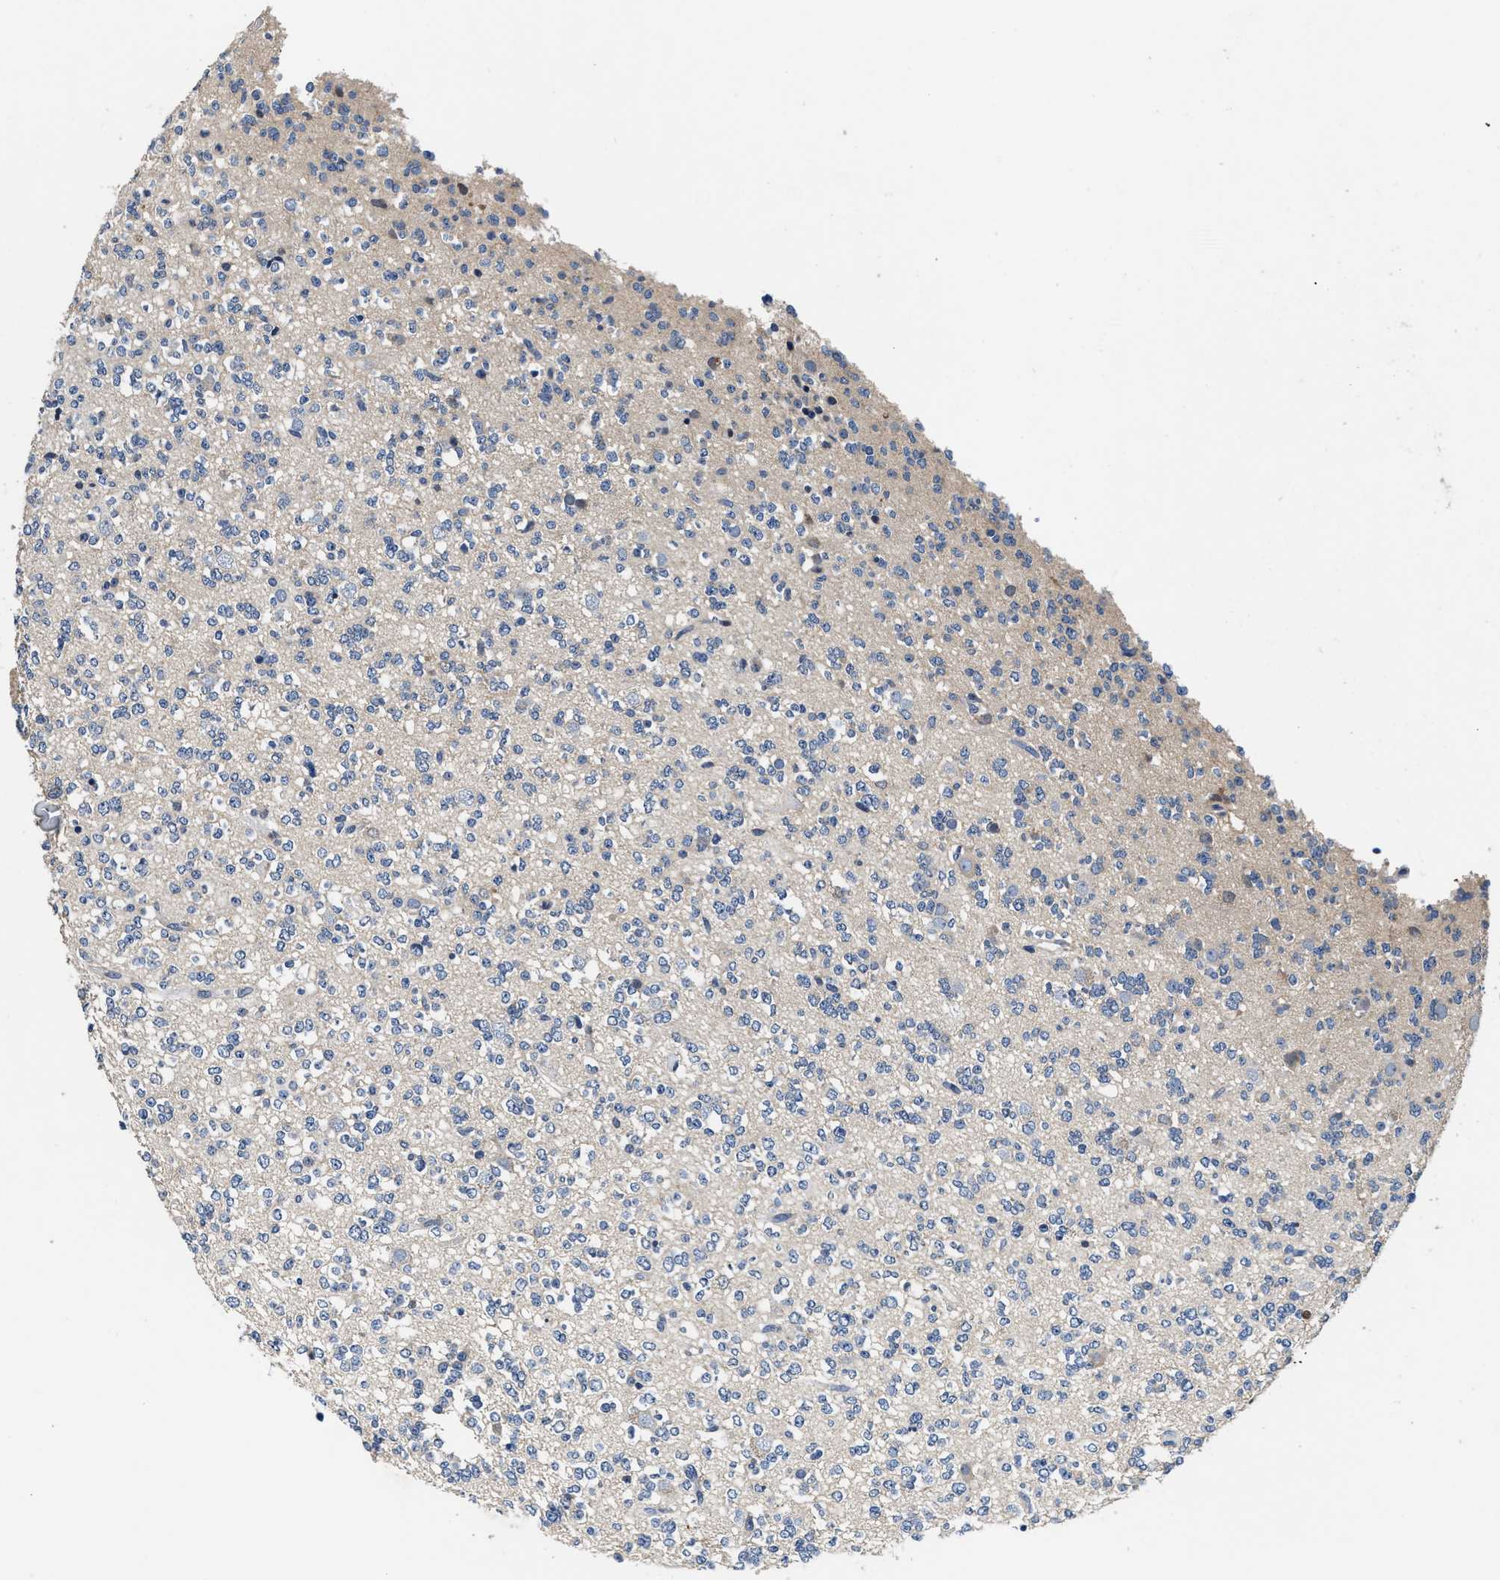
{"staining": {"intensity": "negative", "quantity": "none", "location": "none"}, "tissue": "glioma", "cell_type": "Tumor cells", "image_type": "cancer", "snomed": [{"axis": "morphology", "description": "Glioma, malignant, Low grade"}, {"axis": "topography", "description": "Brain"}], "caption": "Tumor cells show no significant protein positivity in glioma. (DAB immunohistochemistry, high magnification).", "gene": "ANKIB1", "patient": {"sex": "male", "age": 38}}